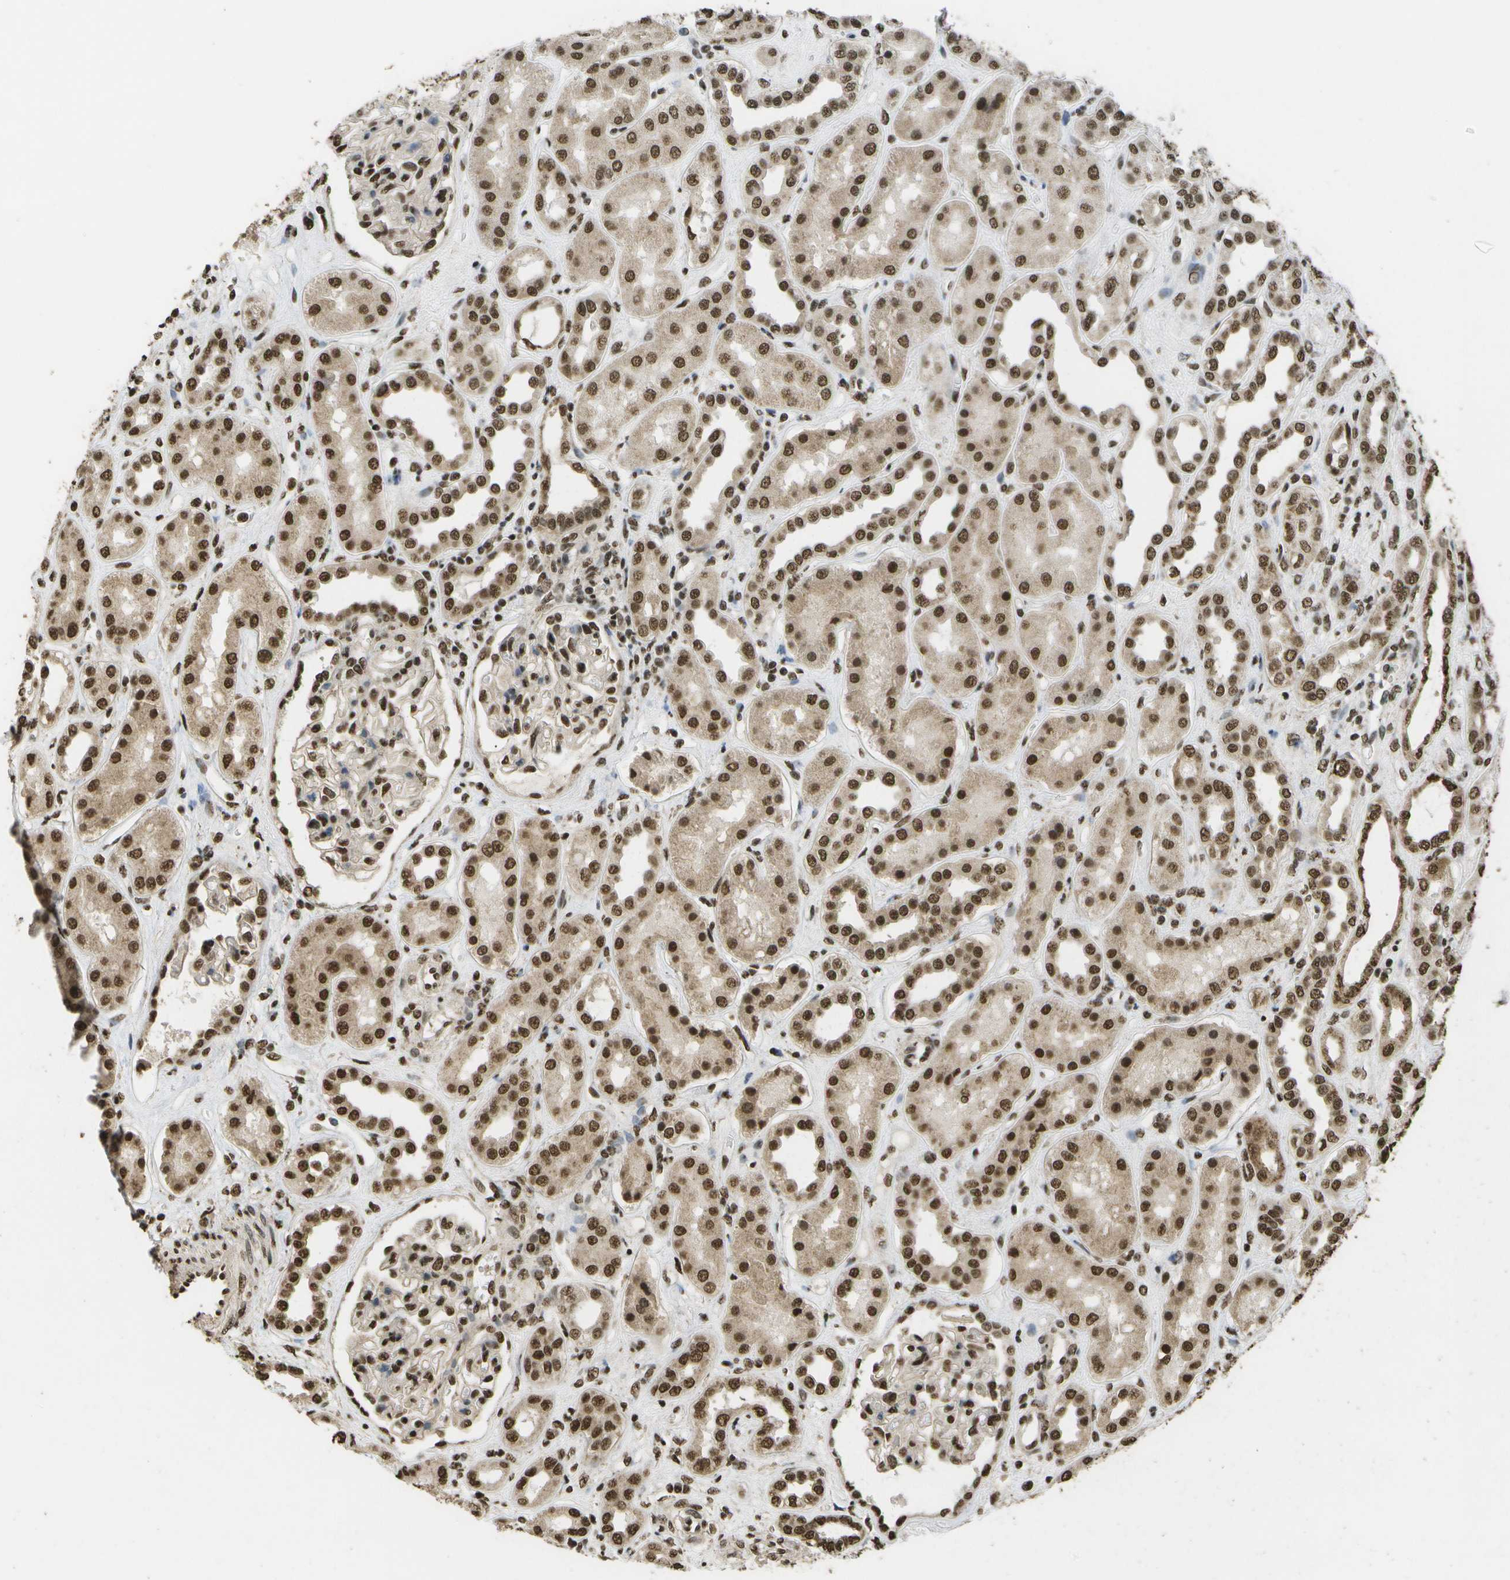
{"staining": {"intensity": "strong", "quantity": "25%-75%", "location": "nuclear"}, "tissue": "kidney", "cell_type": "Cells in glomeruli", "image_type": "normal", "snomed": [{"axis": "morphology", "description": "Normal tissue, NOS"}, {"axis": "topography", "description": "Kidney"}], "caption": "Kidney stained with IHC reveals strong nuclear expression in about 25%-75% of cells in glomeruli.", "gene": "SPEN", "patient": {"sex": "male", "age": 59}}